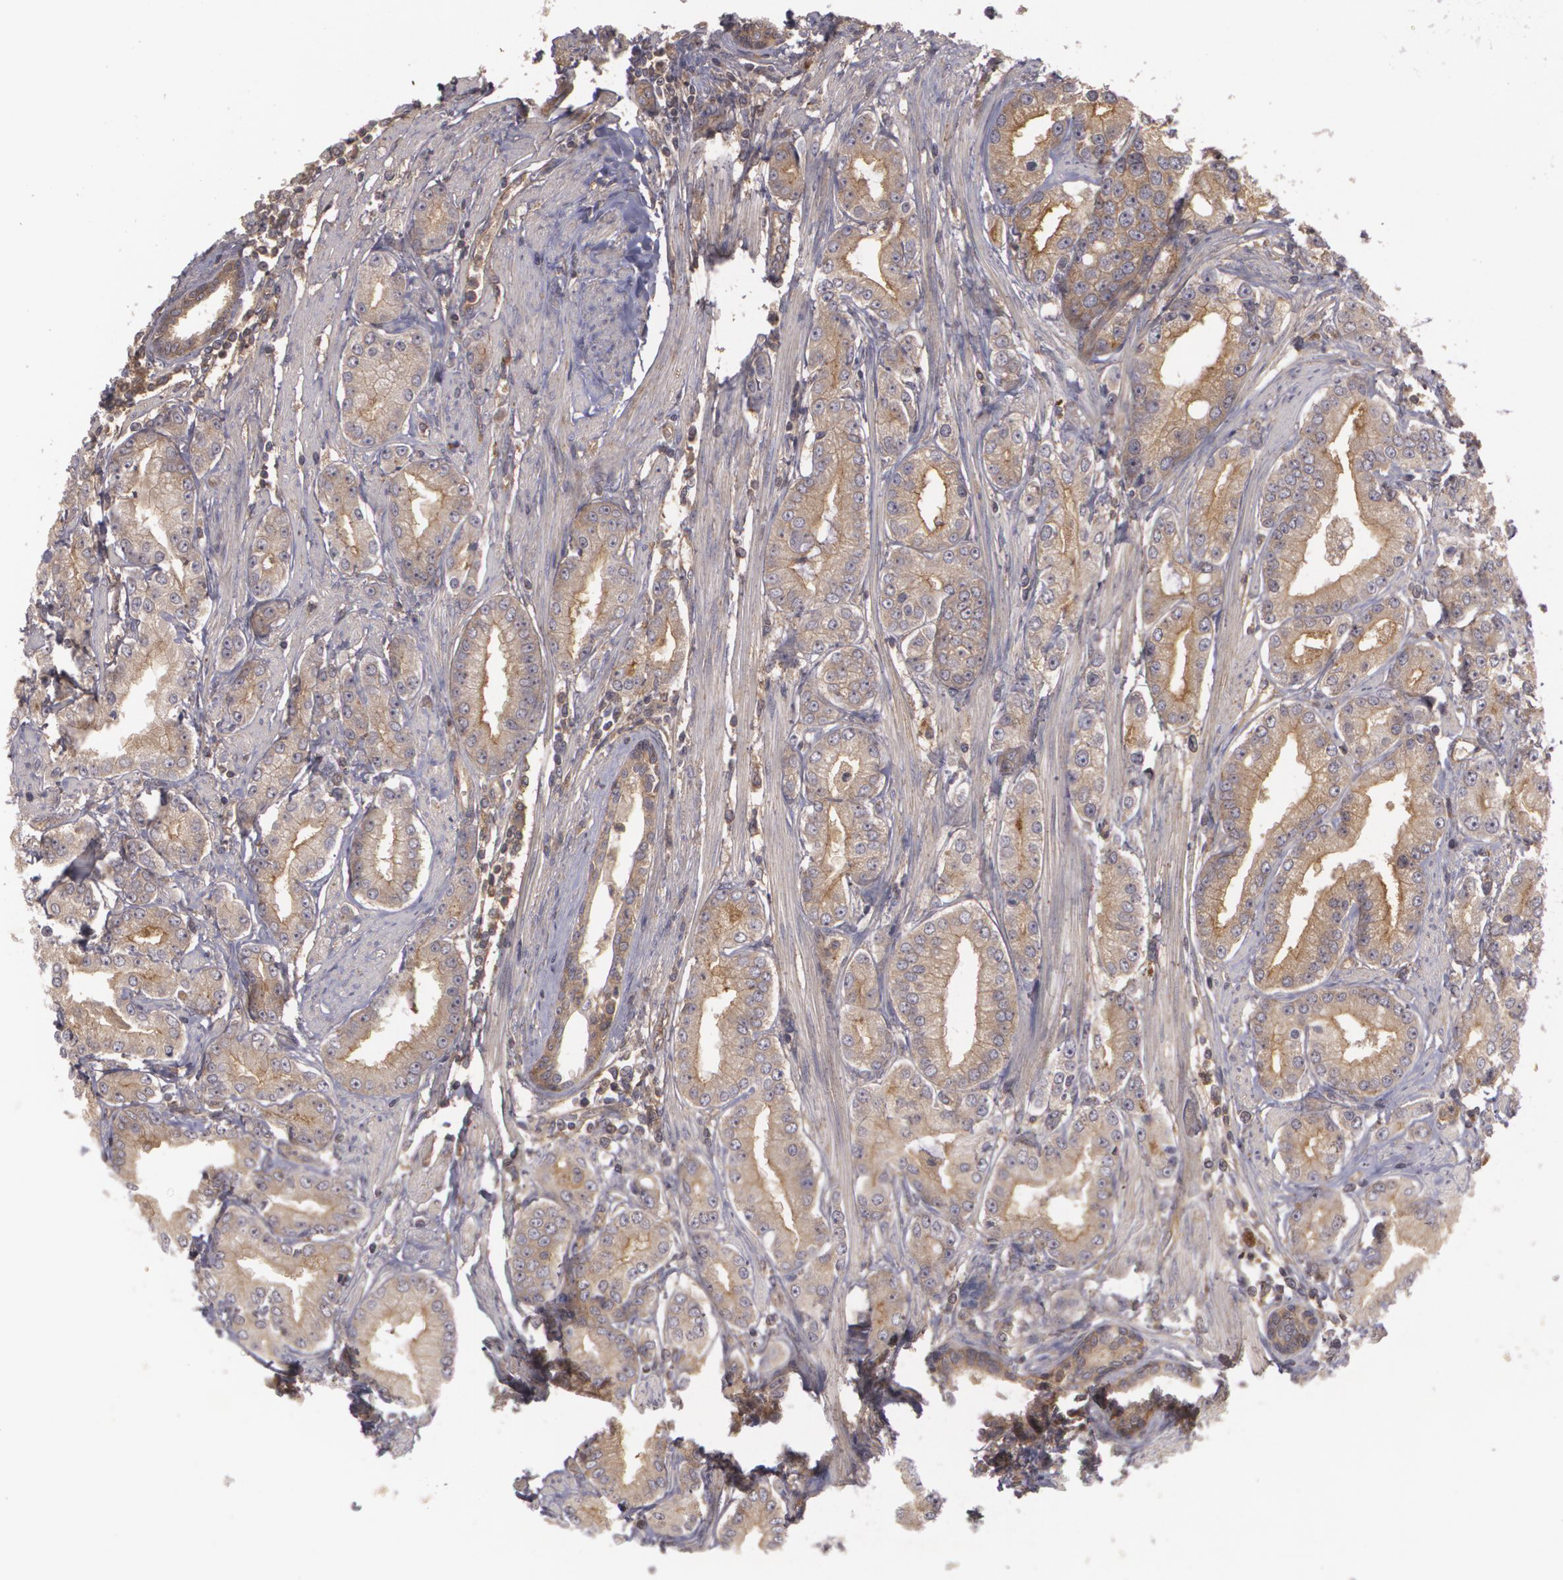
{"staining": {"intensity": "weak", "quantity": ">75%", "location": "cytoplasmic/membranous"}, "tissue": "prostate cancer", "cell_type": "Tumor cells", "image_type": "cancer", "snomed": [{"axis": "morphology", "description": "Adenocarcinoma, Medium grade"}, {"axis": "topography", "description": "Prostate"}], "caption": "Immunohistochemistry photomicrograph of human prostate medium-grade adenocarcinoma stained for a protein (brown), which reveals low levels of weak cytoplasmic/membranous positivity in about >75% of tumor cells.", "gene": "HRAS", "patient": {"sex": "male", "age": 72}}